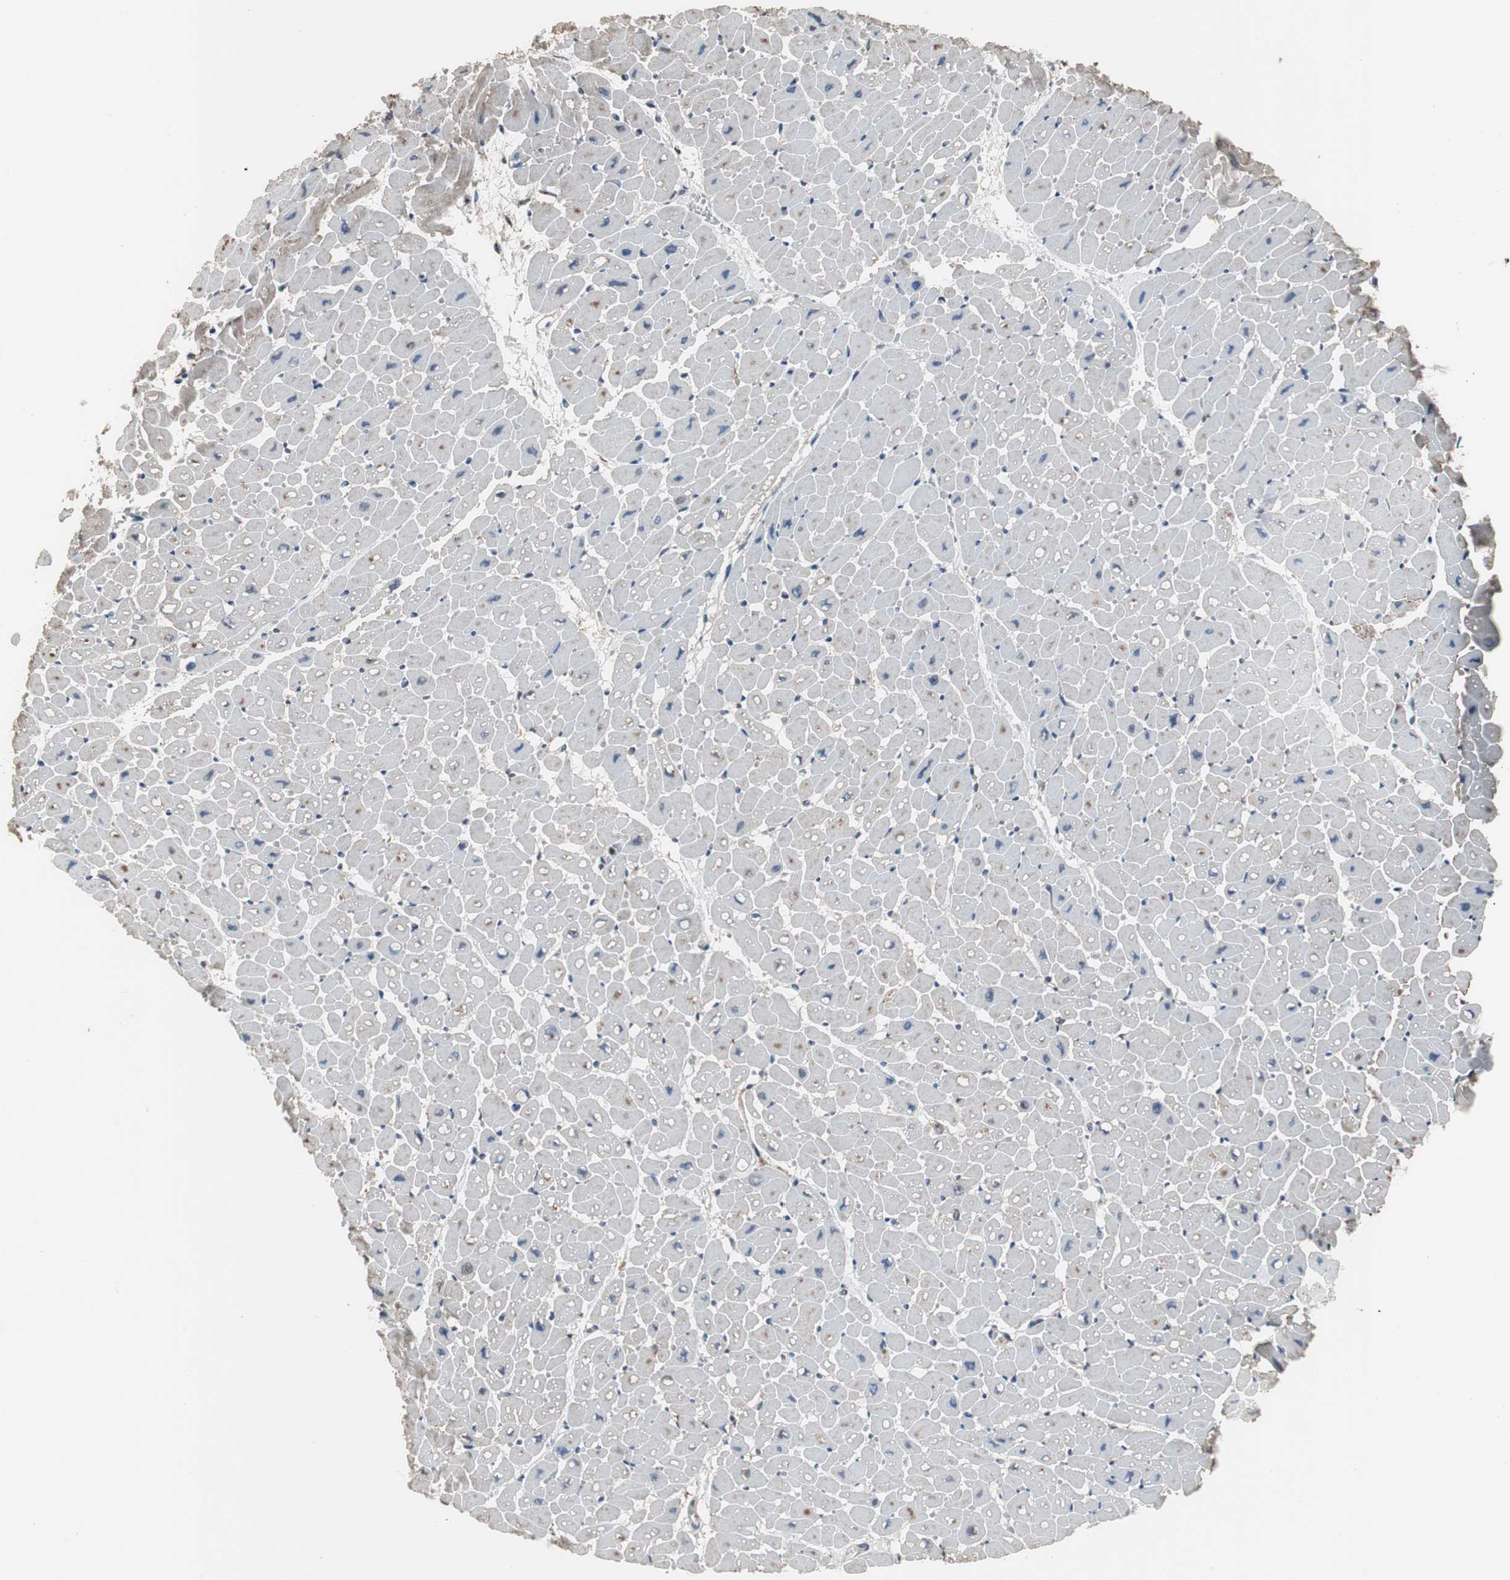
{"staining": {"intensity": "moderate", "quantity": ">75%", "location": "cytoplasmic/membranous"}, "tissue": "heart muscle", "cell_type": "Cardiomyocytes", "image_type": "normal", "snomed": [{"axis": "morphology", "description": "Normal tissue, NOS"}, {"axis": "topography", "description": "Heart"}], "caption": "Cardiomyocytes show medium levels of moderate cytoplasmic/membranous positivity in about >75% of cells in unremarkable heart muscle.", "gene": "ZSCAN22", "patient": {"sex": "male", "age": 45}}